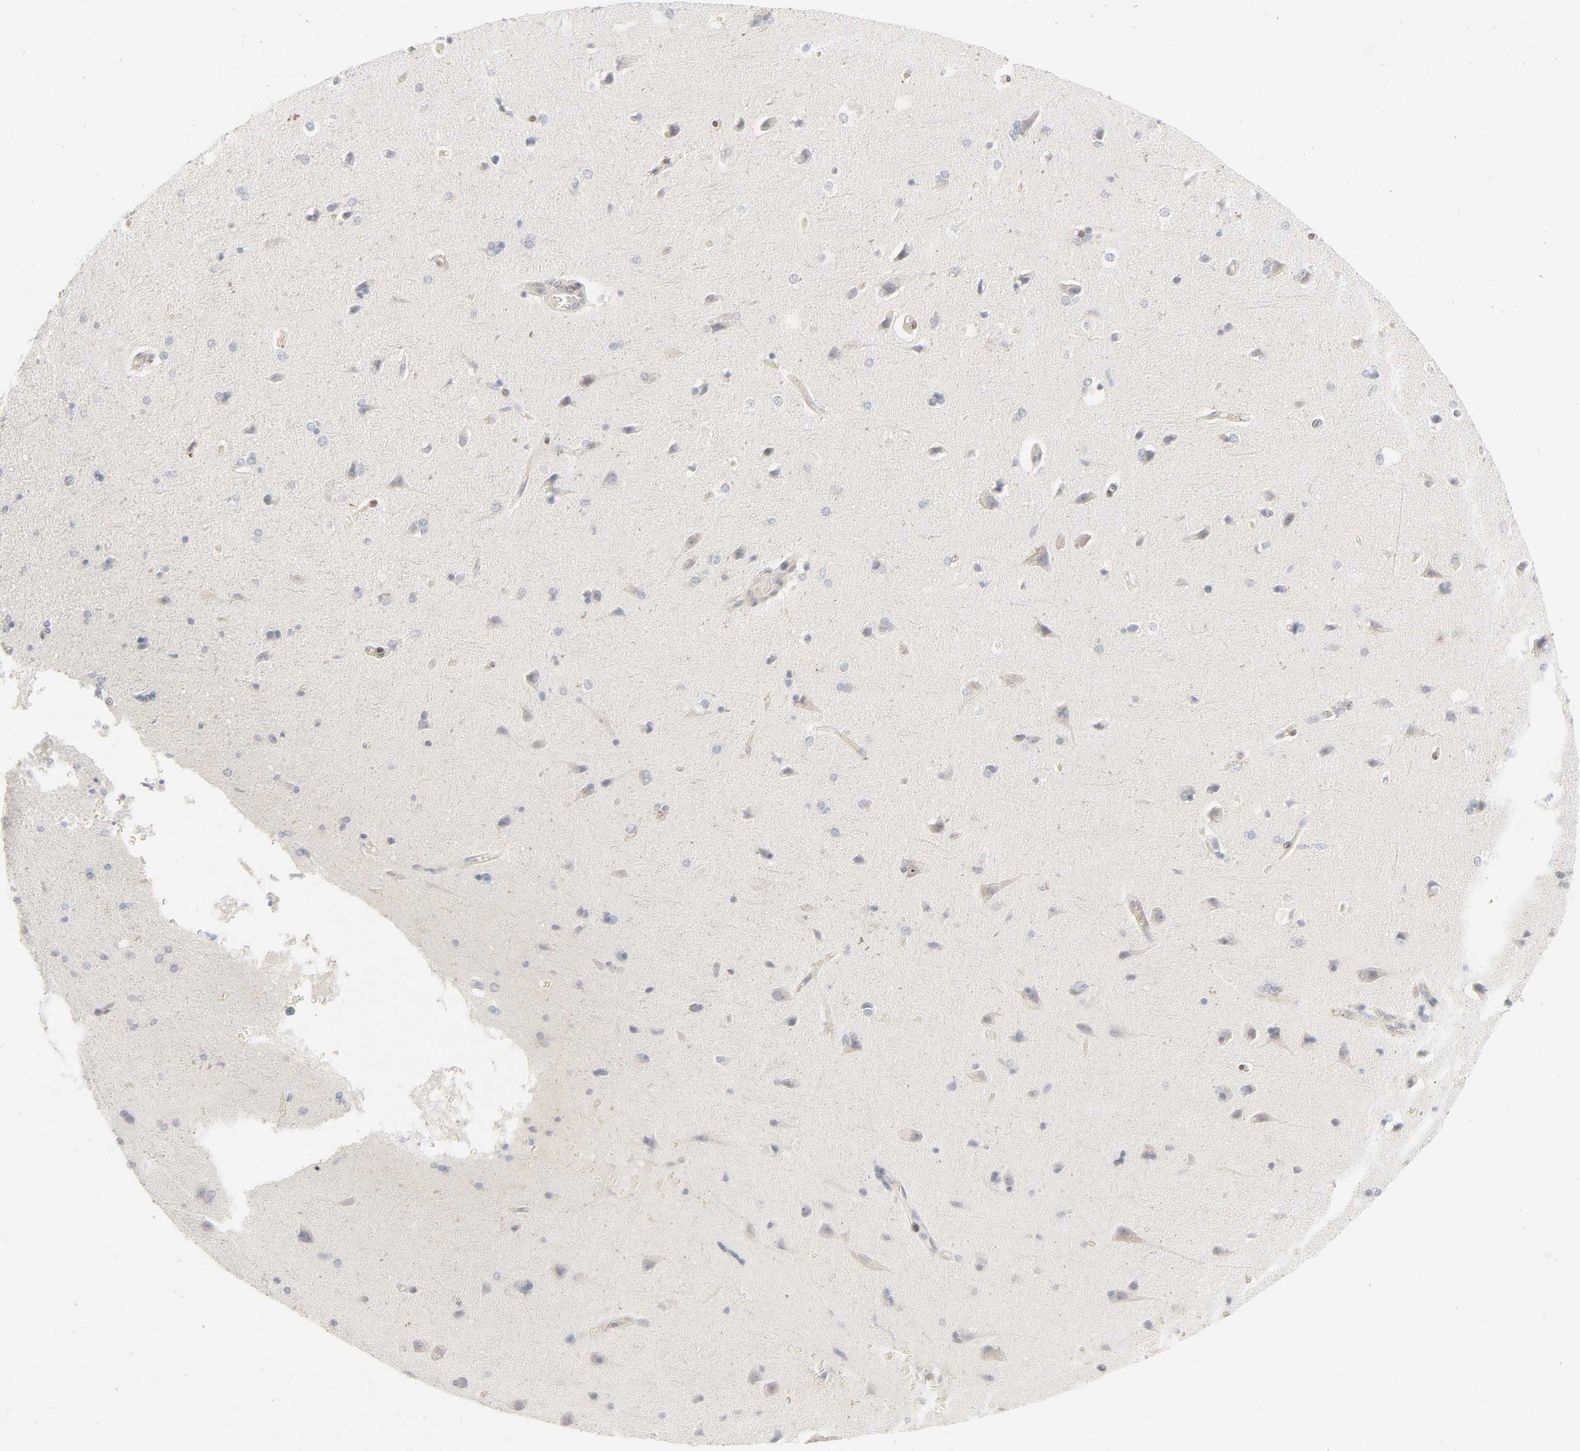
{"staining": {"intensity": "negative", "quantity": "none", "location": "none"}, "tissue": "cerebral cortex", "cell_type": "Endothelial cells", "image_type": "normal", "snomed": [{"axis": "morphology", "description": "Normal tissue, NOS"}, {"axis": "topography", "description": "Cerebral cortex"}], "caption": "High power microscopy histopathology image of an immunohistochemistry photomicrograph of normal cerebral cortex, revealing no significant staining in endothelial cells.", "gene": "LGALS2", "patient": {"sex": "male", "age": 62}}